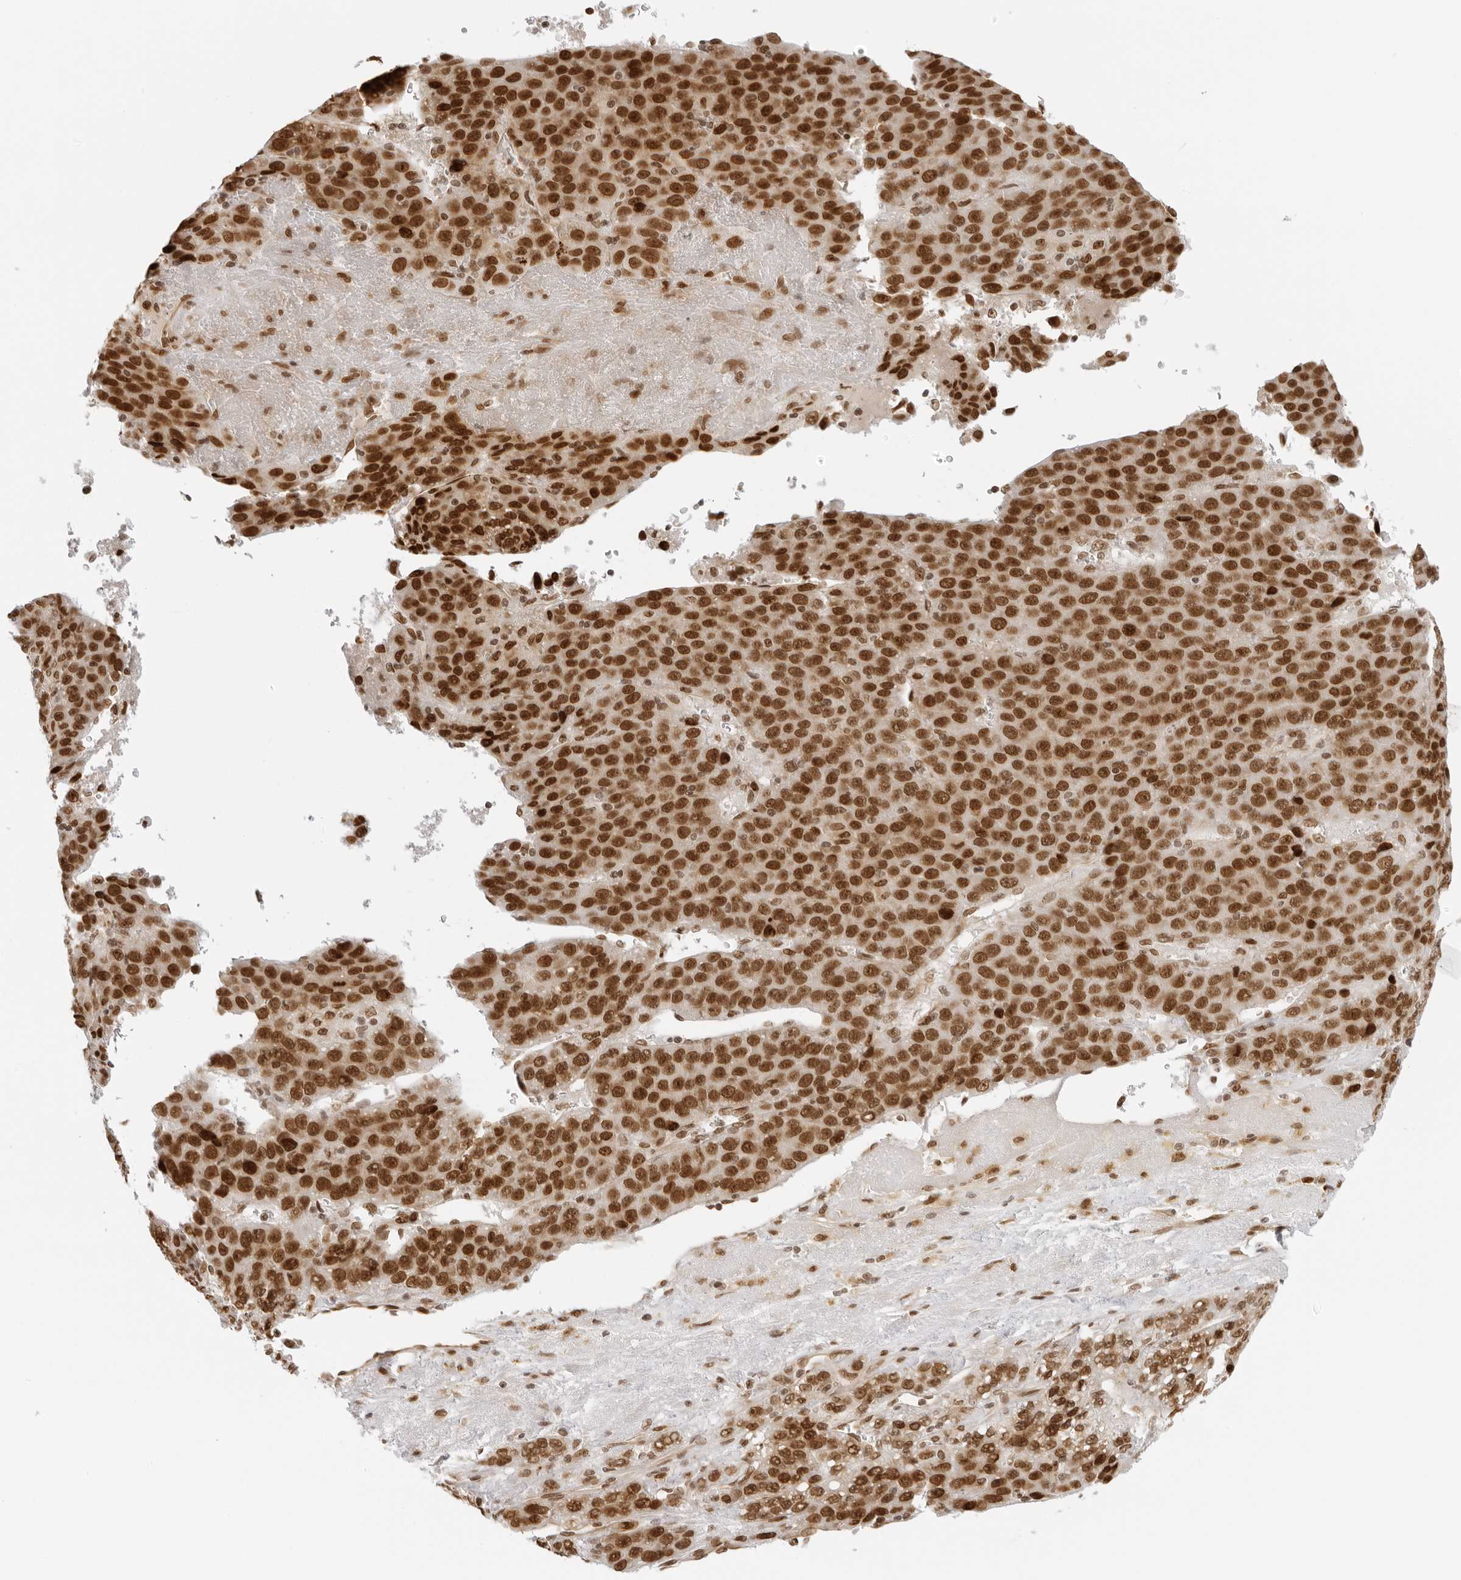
{"staining": {"intensity": "strong", "quantity": ">75%", "location": "nuclear"}, "tissue": "liver cancer", "cell_type": "Tumor cells", "image_type": "cancer", "snomed": [{"axis": "morphology", "description": "Carcinoma, Hepatocellular, NOS"}, {"axis": "topography", "description": "Liver"}], "caption": "A micrograph showing strong nuclear positivity in about >75% of tumor cells in liver cancer (hepatocellular carcinoma), as visualized by brown immunohistochemical staining.", "gene": "RCC1", "patient": {"sex": "female", "age": 53}}